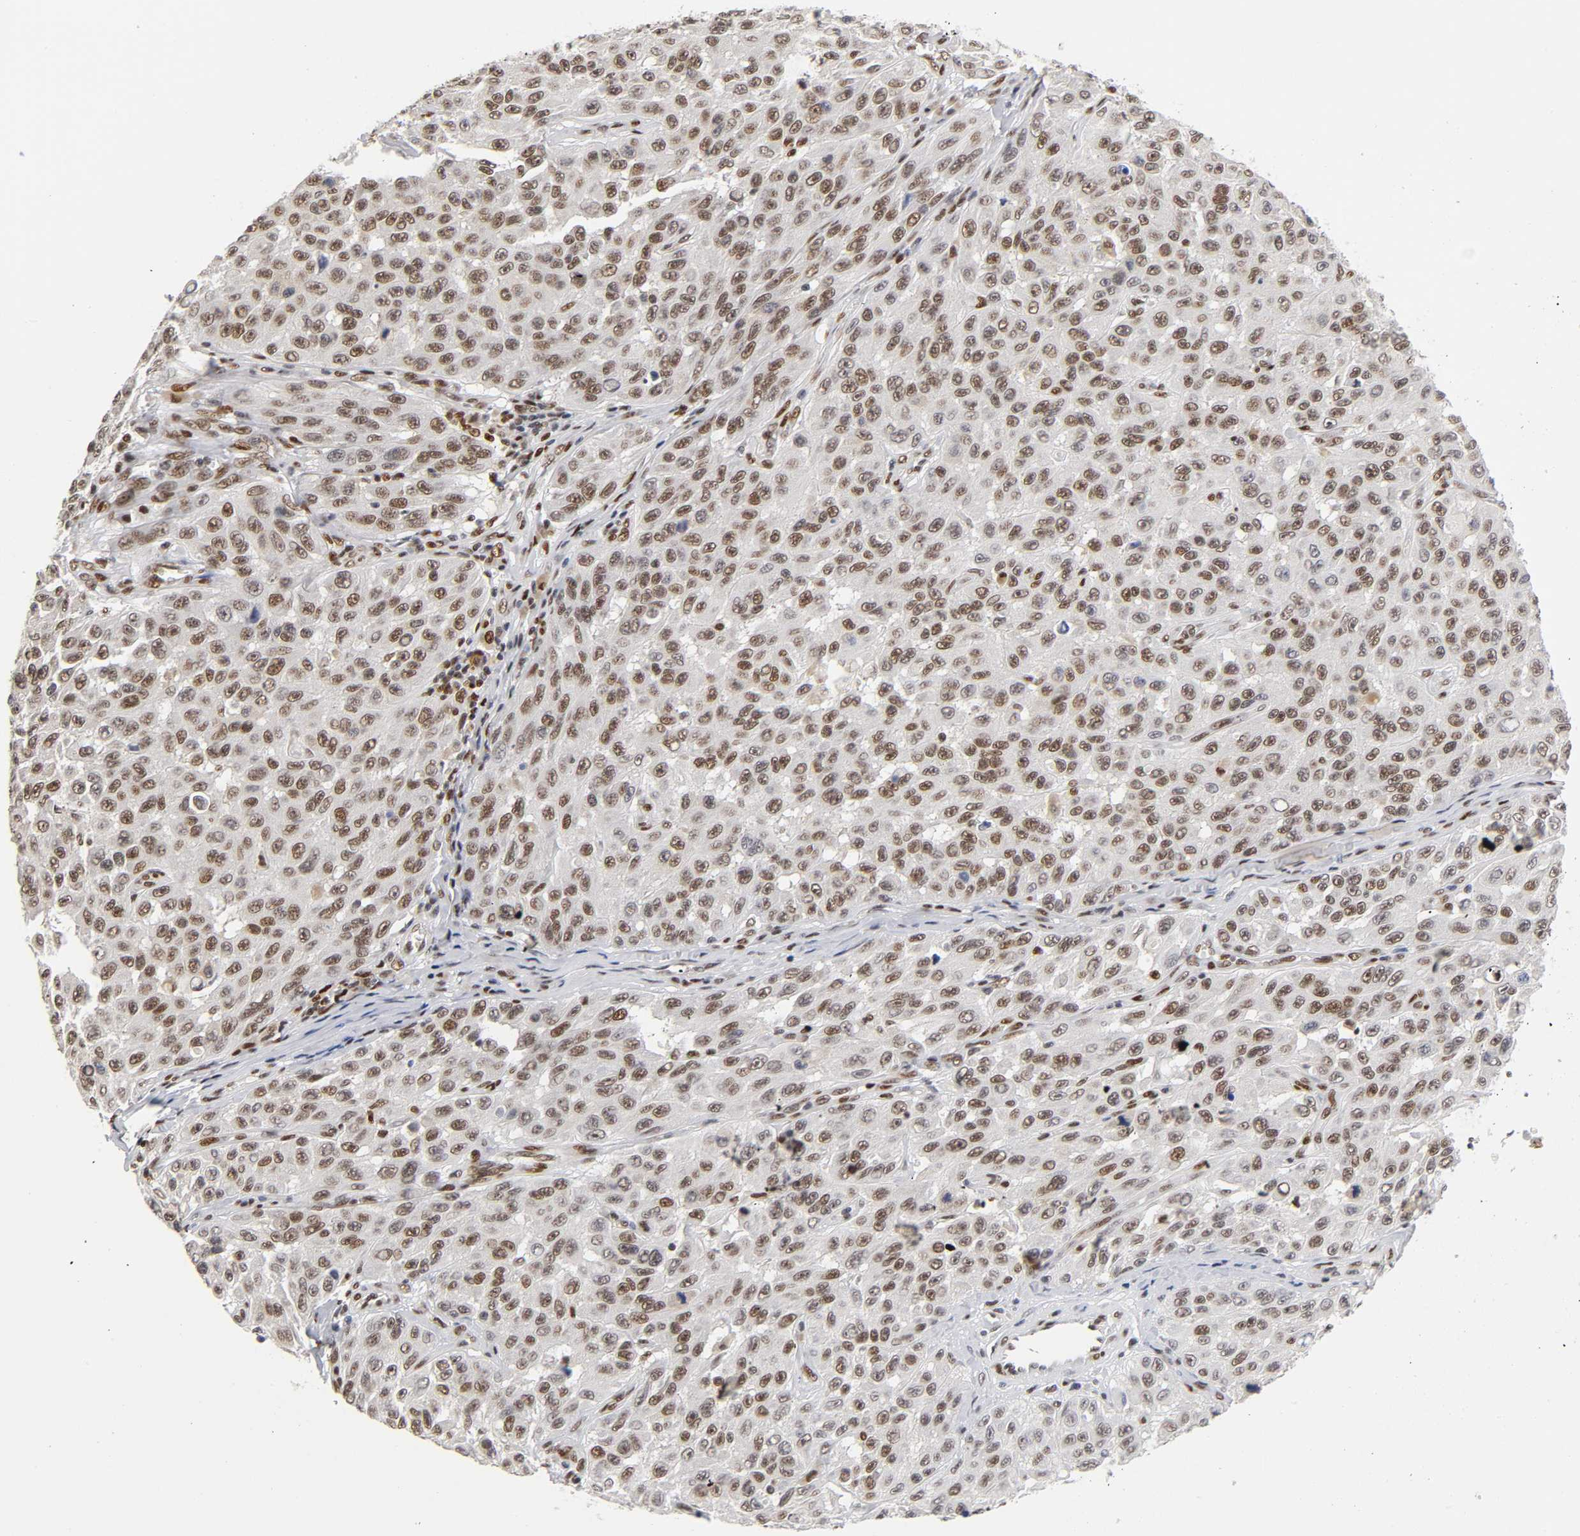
{"staining": {"intensity": "moderate", "quantity": ">75%", "location": "nuclear"}, "tissue": "melanoma", "cell_type": "Tumor cells", "image_type": "cancer", "snomed": [{"axis": "morphology", "description": "Malignant melanoma, NOS"}, {"axis": "topography", "description": "Skin"}], "caption": "IHC (DAB) staining of melanoma shows moderate nuclear protein expression in about >75% of tumor cells. The protein is stained brown, and the nuclei are stained in blue (DAB IHC with brightfield microscopy, high magnification).", "gene": "NR3C1", "patient": {"sex": "male", "age": 30}}